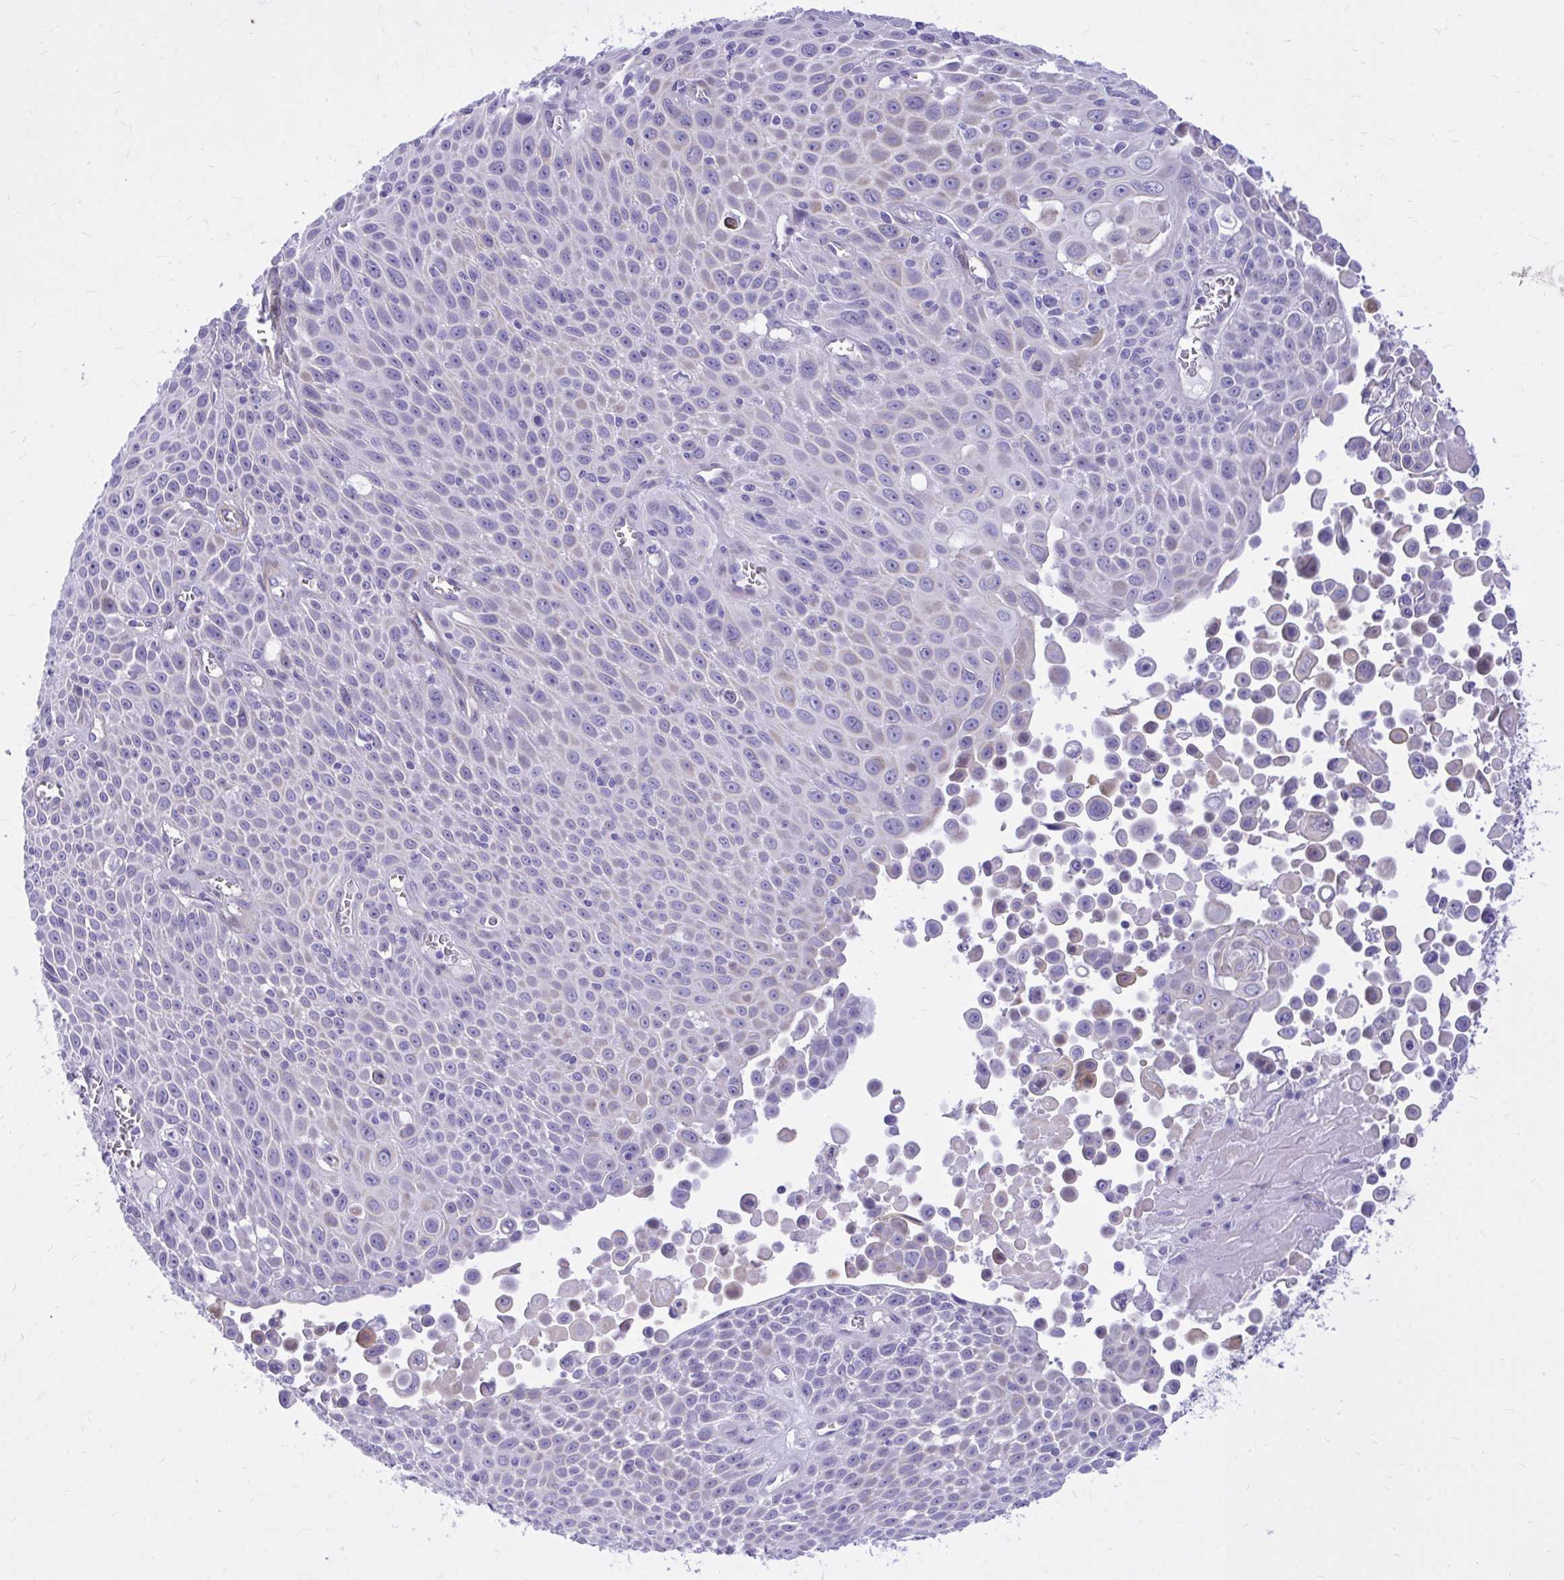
{"staining": {"intensity": "negative", "quantity": "none", "location": "none"}, "tissue": "lung cancer", "cell_type": "Tumor cells", "image_type": "cancer", "snomed": [{"axis": "morphology", "description": "Squamous cell carcinoma, NOS"}, {"axis": "morphology", "description": "Squamous cell carcinoma, metastatic, NOS"}, {"axis": "topography", "description": "Lymph node"}, {"axis": "topography", "description": "Lung"}], "caption": "This is an IHC image of lung cancer (metastatic squamous cell carcinoma). There is no expression in tumor cells.", "gene": "ADAMTSL1", "patient": {"sex": "female", "age": 62}}